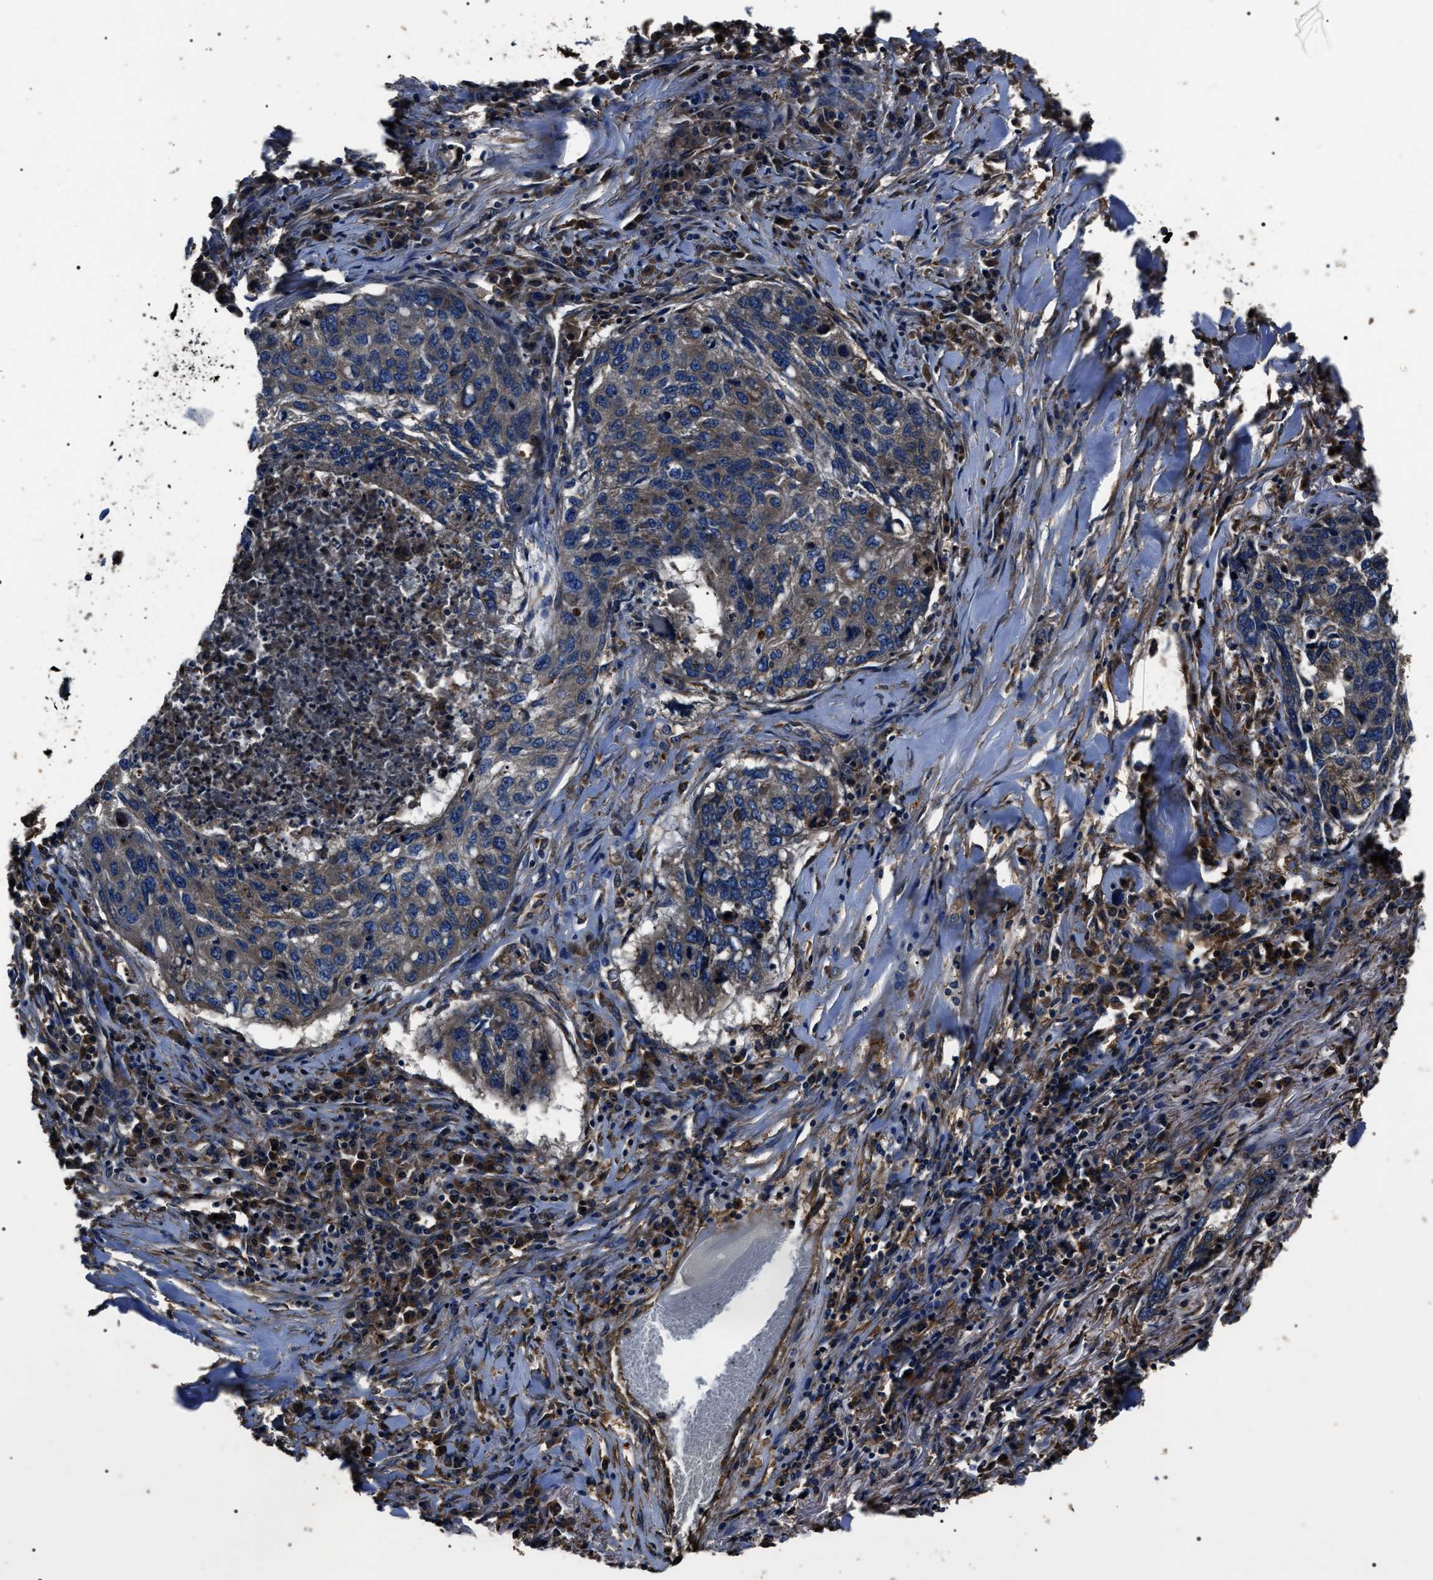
{"staining": {"intensity": "weak", "quantity": "25%-75%", "location": "cytoplasmic/membranous"}, "tissue": "lung cancer", "cell_type": "Tumor cells", "image_type": "cancer", "snomed": [{"axis": "morphology", "description": "Squamous cell carcinoma, NOS"}, {"axis": "topography", "description": "Lung"}], "caption": "A low amount of weak cytoplasmic/membranous positivity is identified in about 25%-75% of tumor cells in lung cancer (squamous cell carcinoma) tissue.", "gene": "HSCB", "patient": {"sex": "female", "age": 63}}